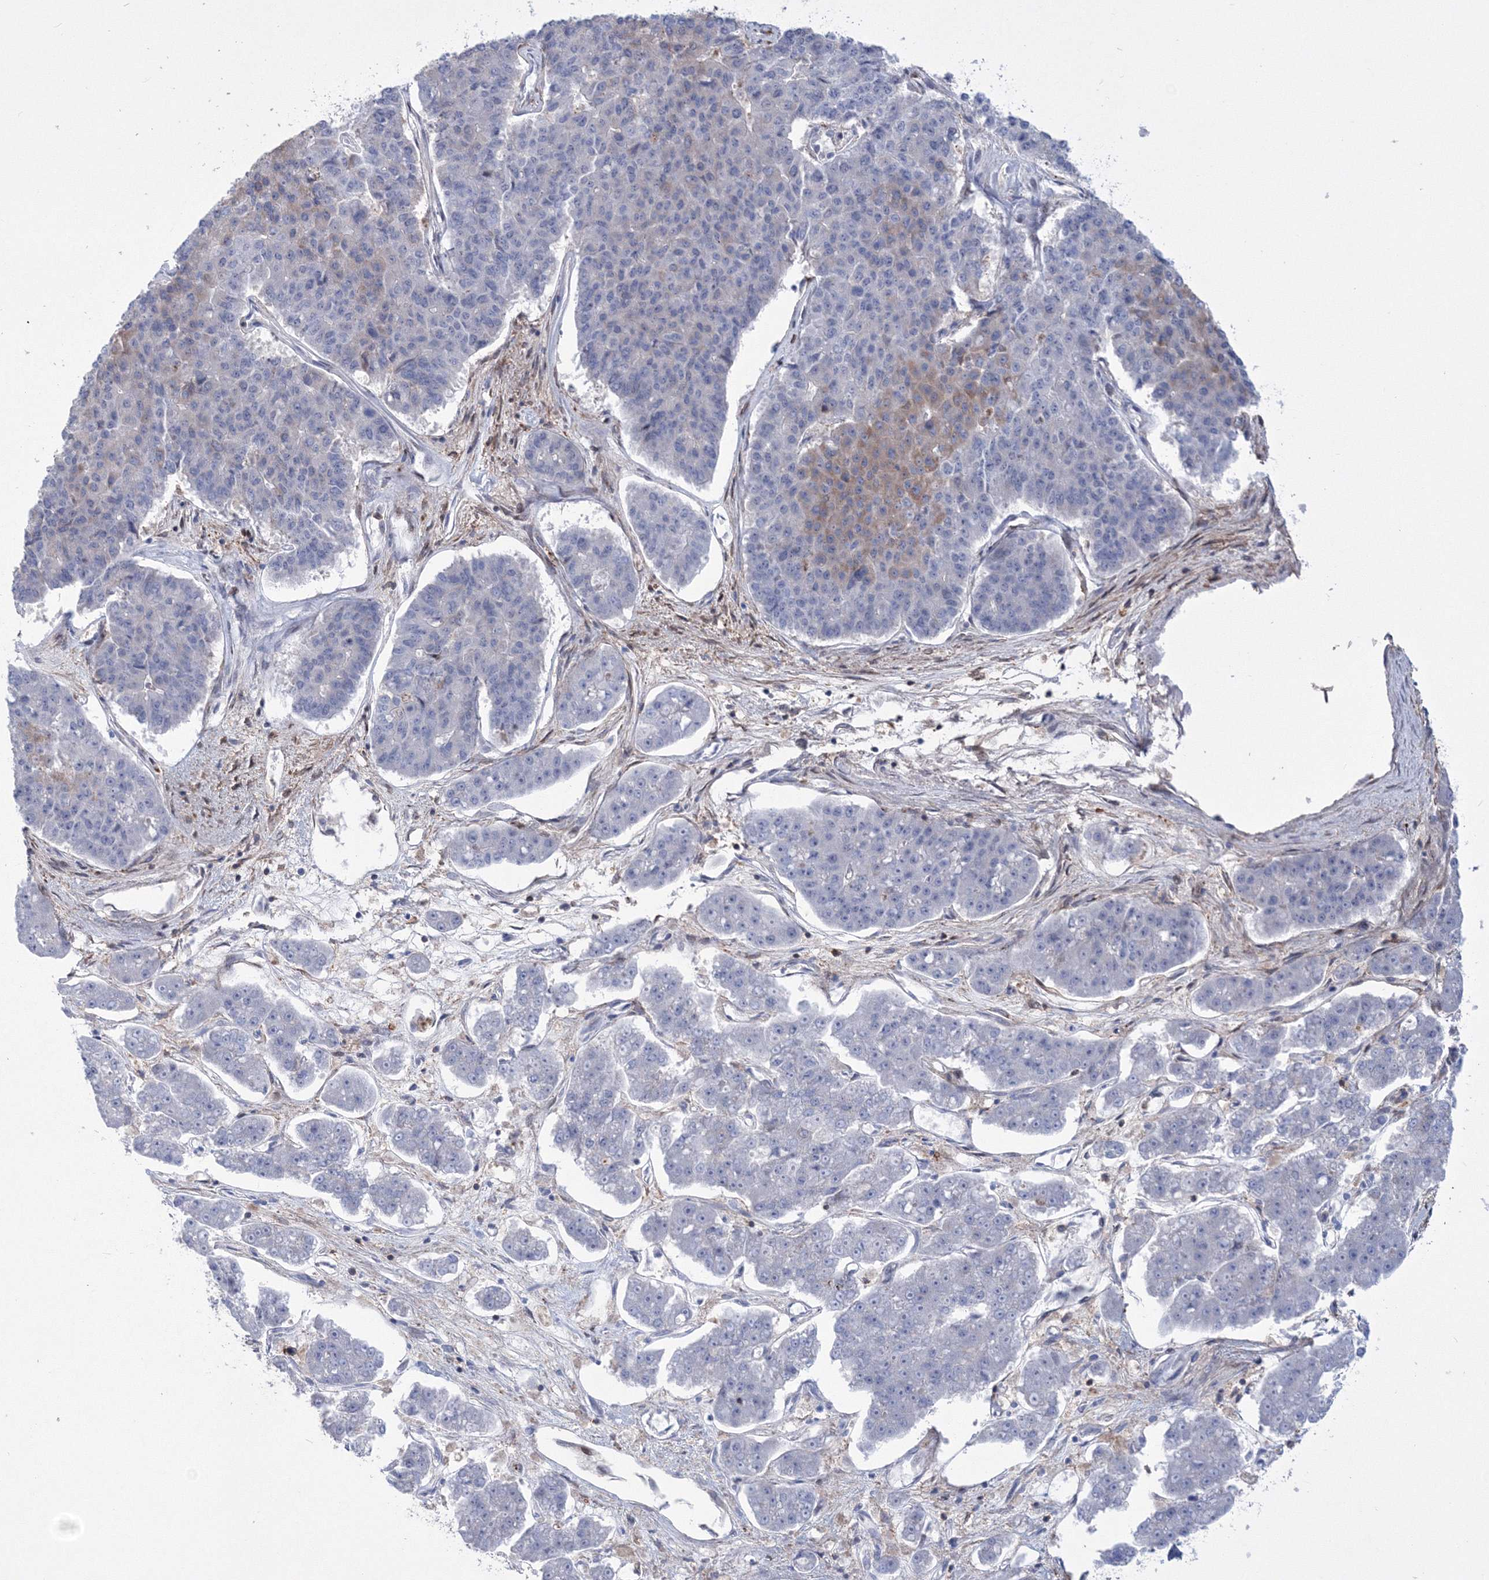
{"staining": {"intensity": "moderate", "quantity": "<25%", "location": "cytoplasmic/membranous"}, "tissue": "pancreatic cancer", "cell_type": "Tumor cells", "image_type": "cancer", "snomed": [{"axis": "morphology", "description": "Adenocarcinoma, NOS"}, {"axis": "topography", "description": "Pancreas"}], "caption": "Tumor cells show low levels of moderate cytoplasmic/membranous staining in approximately <25% of cells in adenocarcinoma (pancreatic).", "gene": "RNPEPL1", "patient": {"sex": "male", "age": 50}}